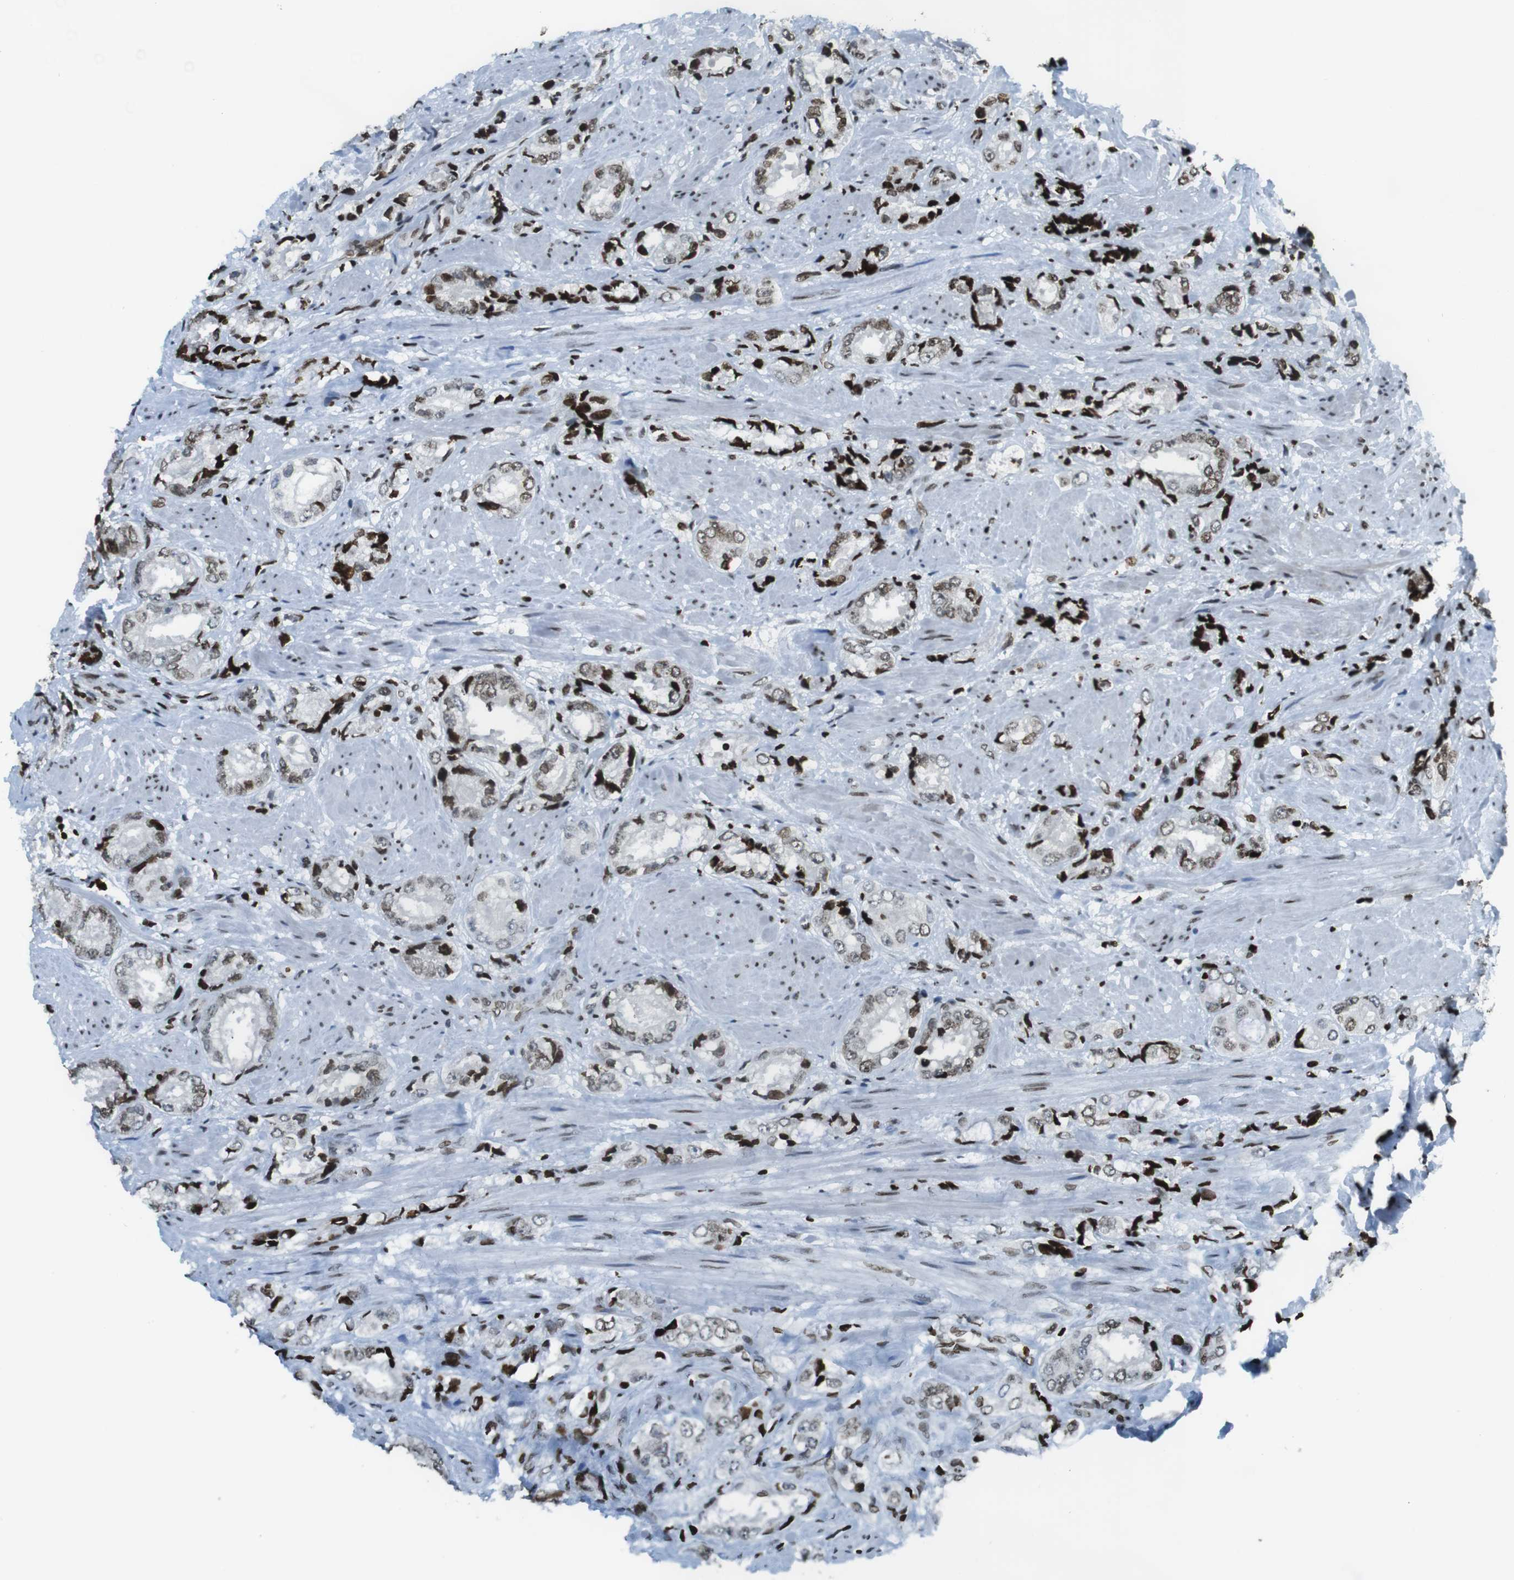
{"staining": {"intensity": "strong", "quantity": ">75%", "location": "nuclear"}, "tissue": "prostate cancer", "cell_type": "Tumor cells", "image_type": "cancer", "snomed": [{"axis": "morphology", "description": "Adenocarcinoma, High grade"}, {"axis": "topography", "description": "Prostate"}], "caption": "Prostate cancer stained for a protein demonstrates strong nuclear positivity in tumor cells.", "gene": "H2AC8", "patient": {"sex": "male", "age": 61}}